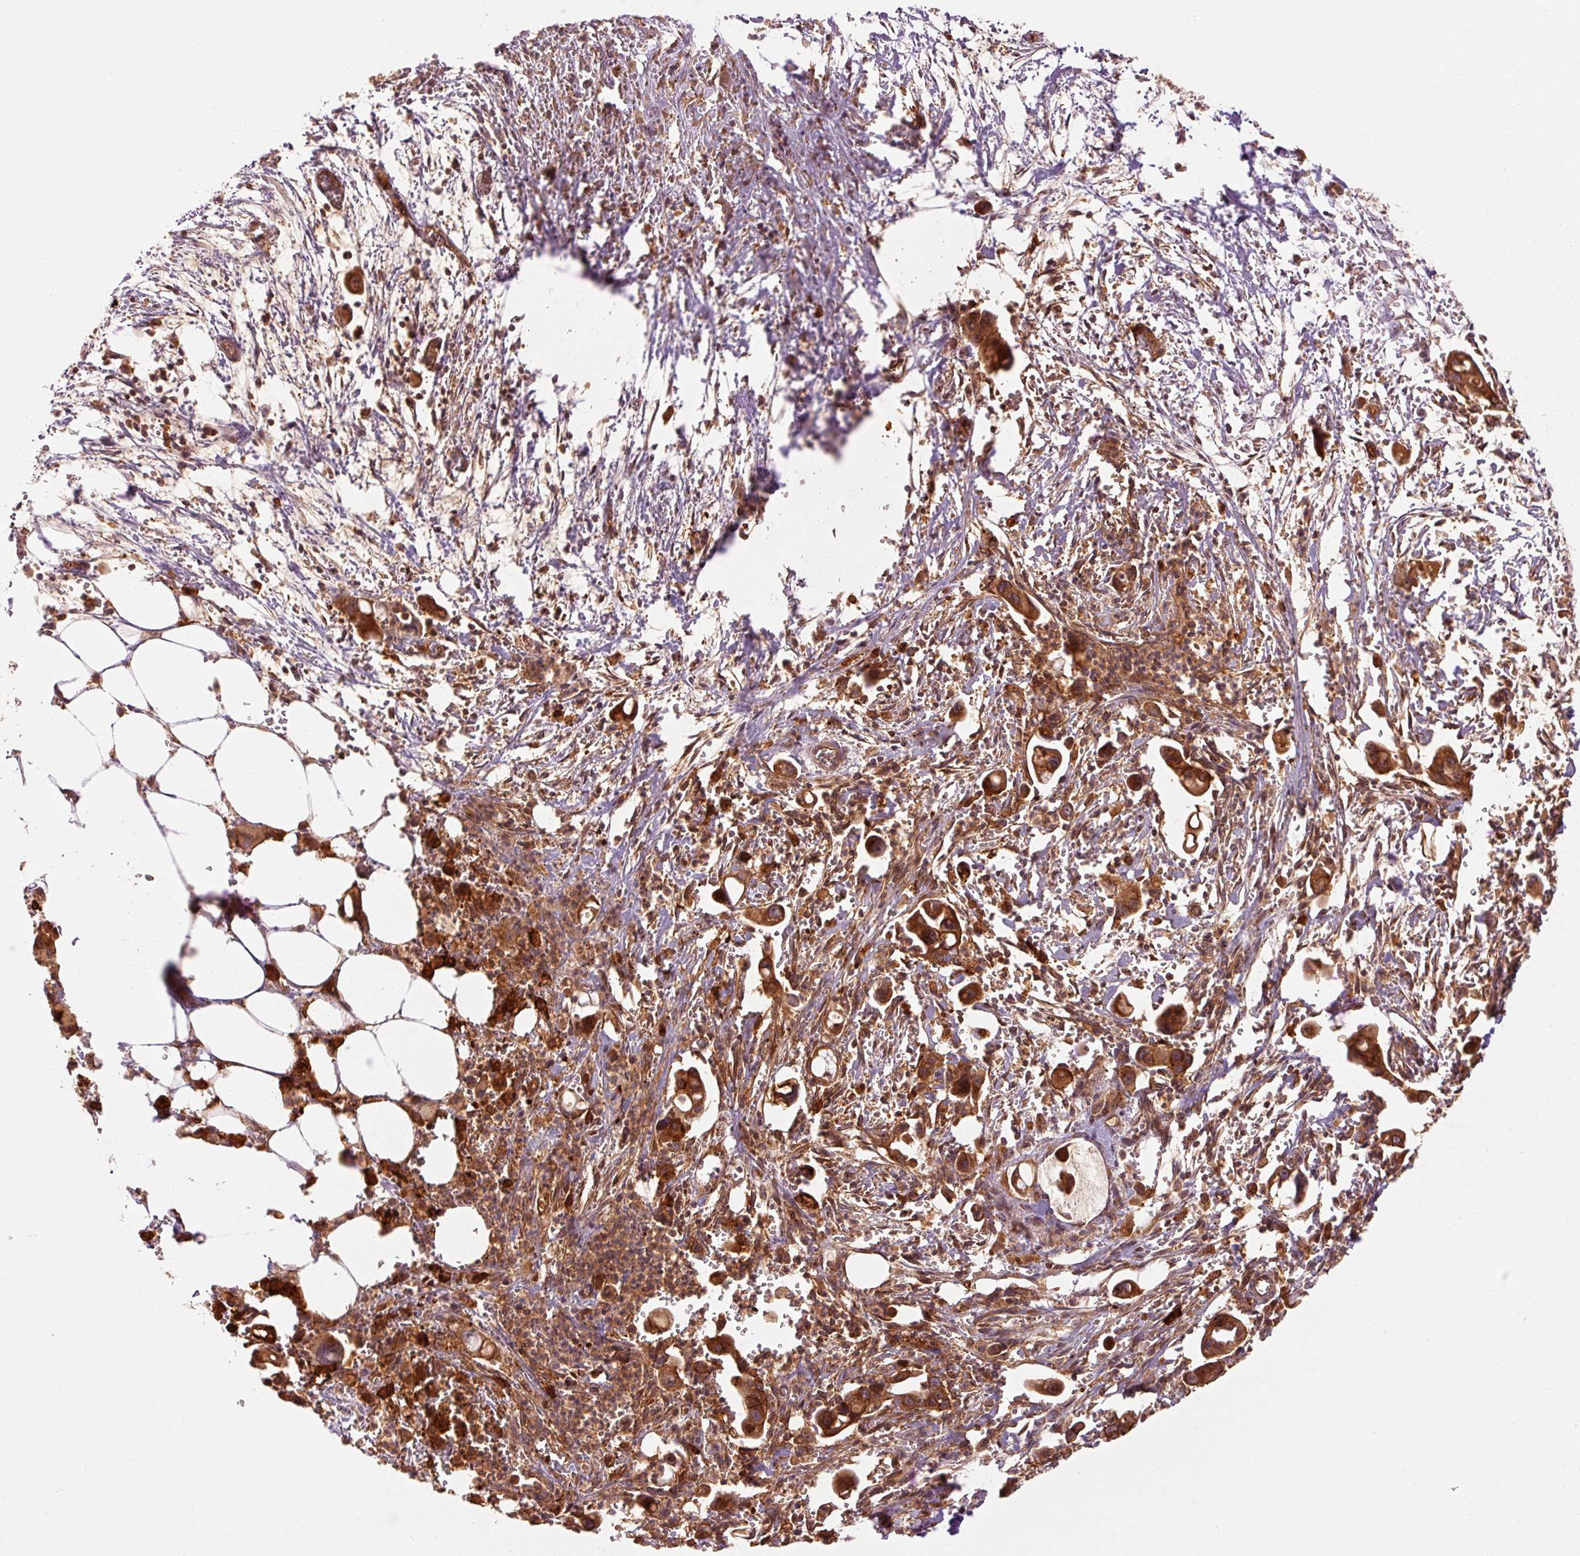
{"staining": {"intensity": "moderate", "quantity": ">75%", "location": "cytoplasmic/membranous"}, "tissue": "pancreatic cancer", "cell_type": "Tumor cells", "image_type": "cancer", "snomed": [{"axis": "morphology", "description": "Adenocarcinoma, NOS"}, {"axis": "topography", "description": "Pancreas"}], "caption": "Tumor cells show medium levels of moderate cytoplasmic/membranous positivity in approximately >75% of cells in pancreatic cancer (adenocarcinoma).", "gene": "CTNNA1", "patient": {"sex": "male", "age": 61}}